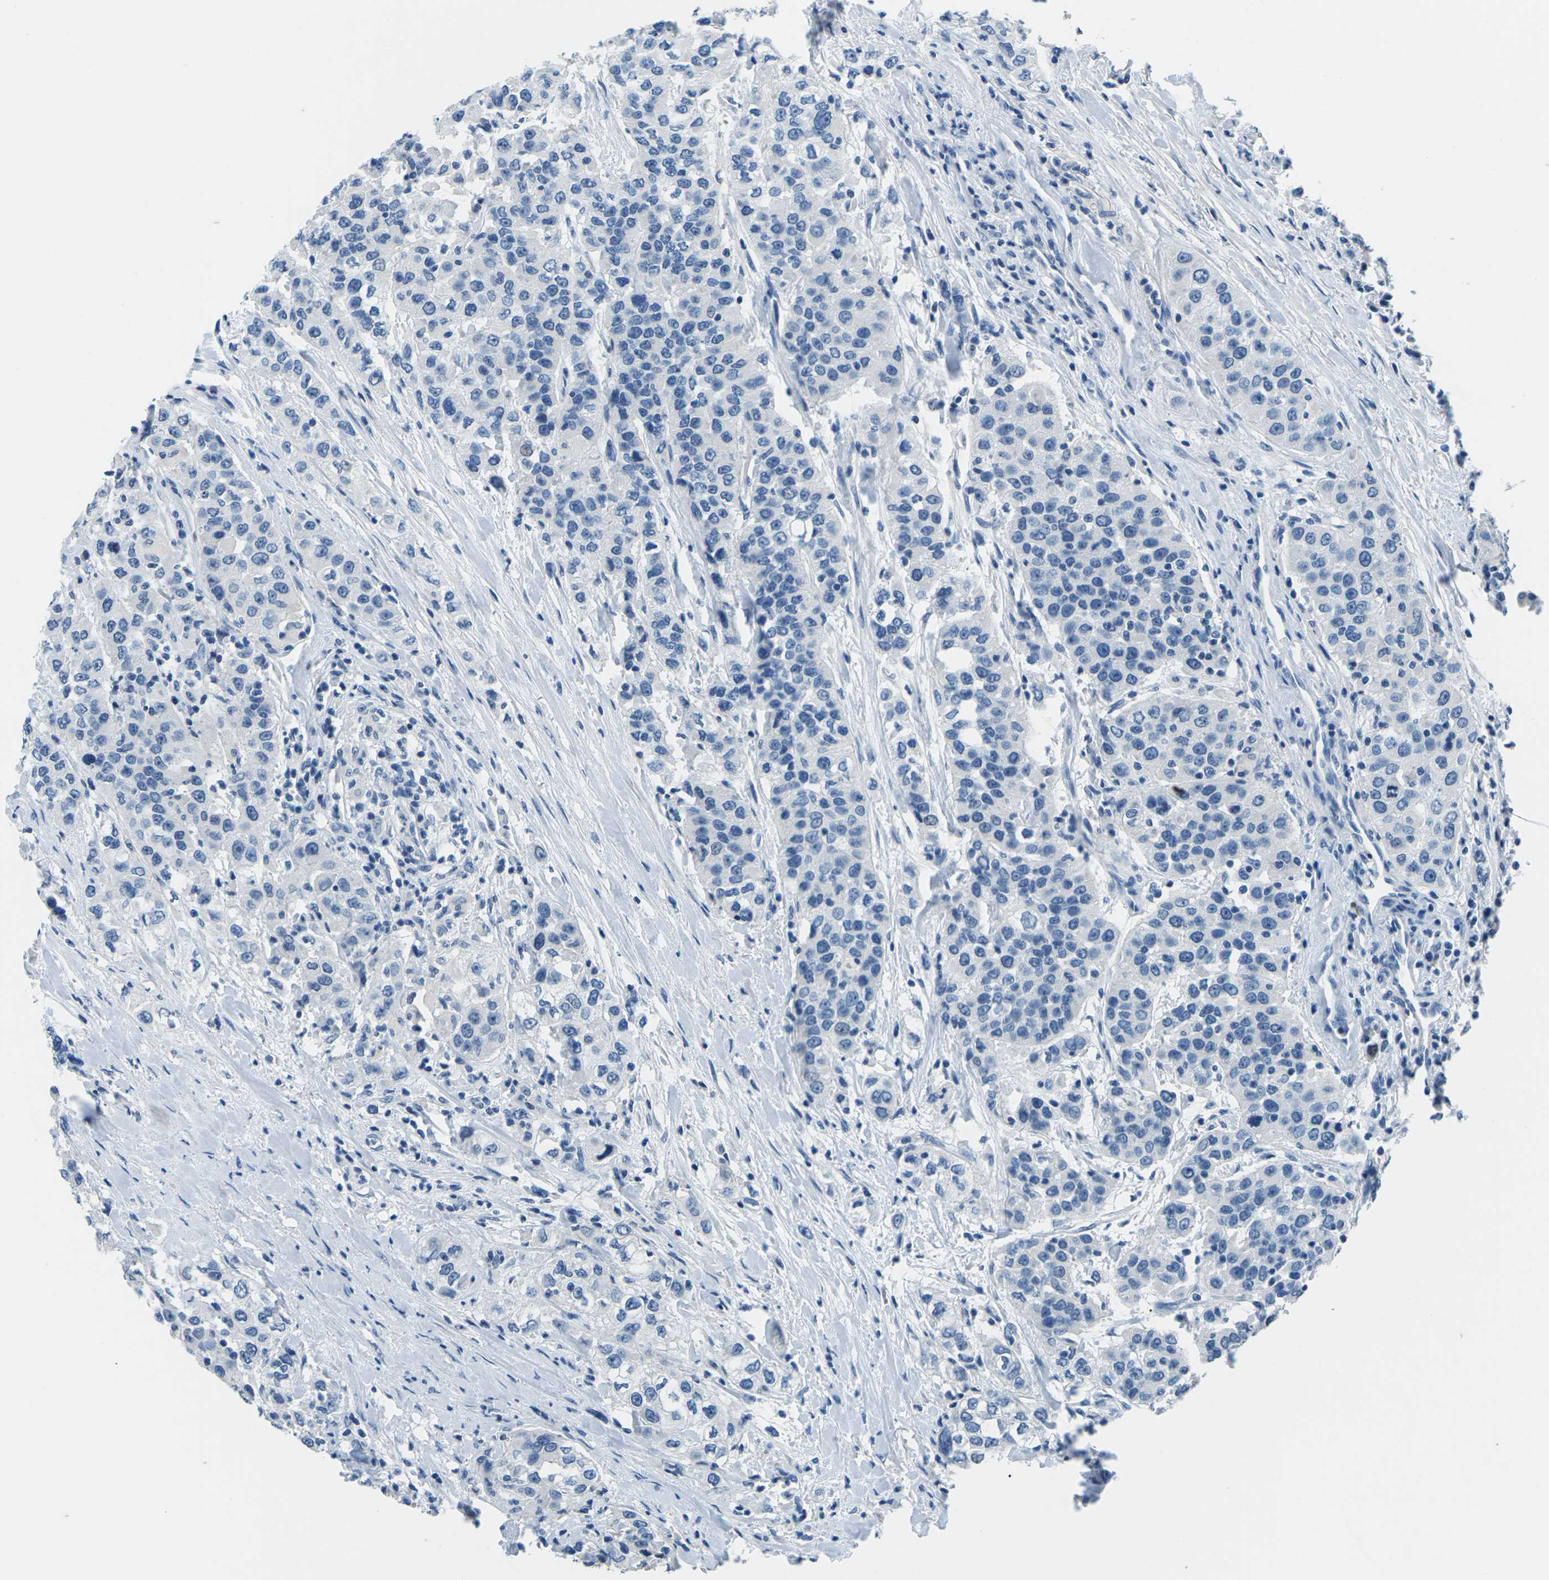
{"staining": {"intensity": "negative", "quantity": "none", "location": "none"}, "tissue": "urothelial cancer", "cell_type": "Tumor cells", "image_type": "cancer", "snomed": [{"axis": "morphology", "description": "Urothelial carcinoma, High grade"}, {"axis": "topography", "description": "Urinary bladder"}], "caption": "Urothelial carcinoma (high-grade) was stained to show a protein in brown. There is no significant staining in tumor cells.", "gene": "UMOD", "patient": {"sex": "female", "age": 80}}